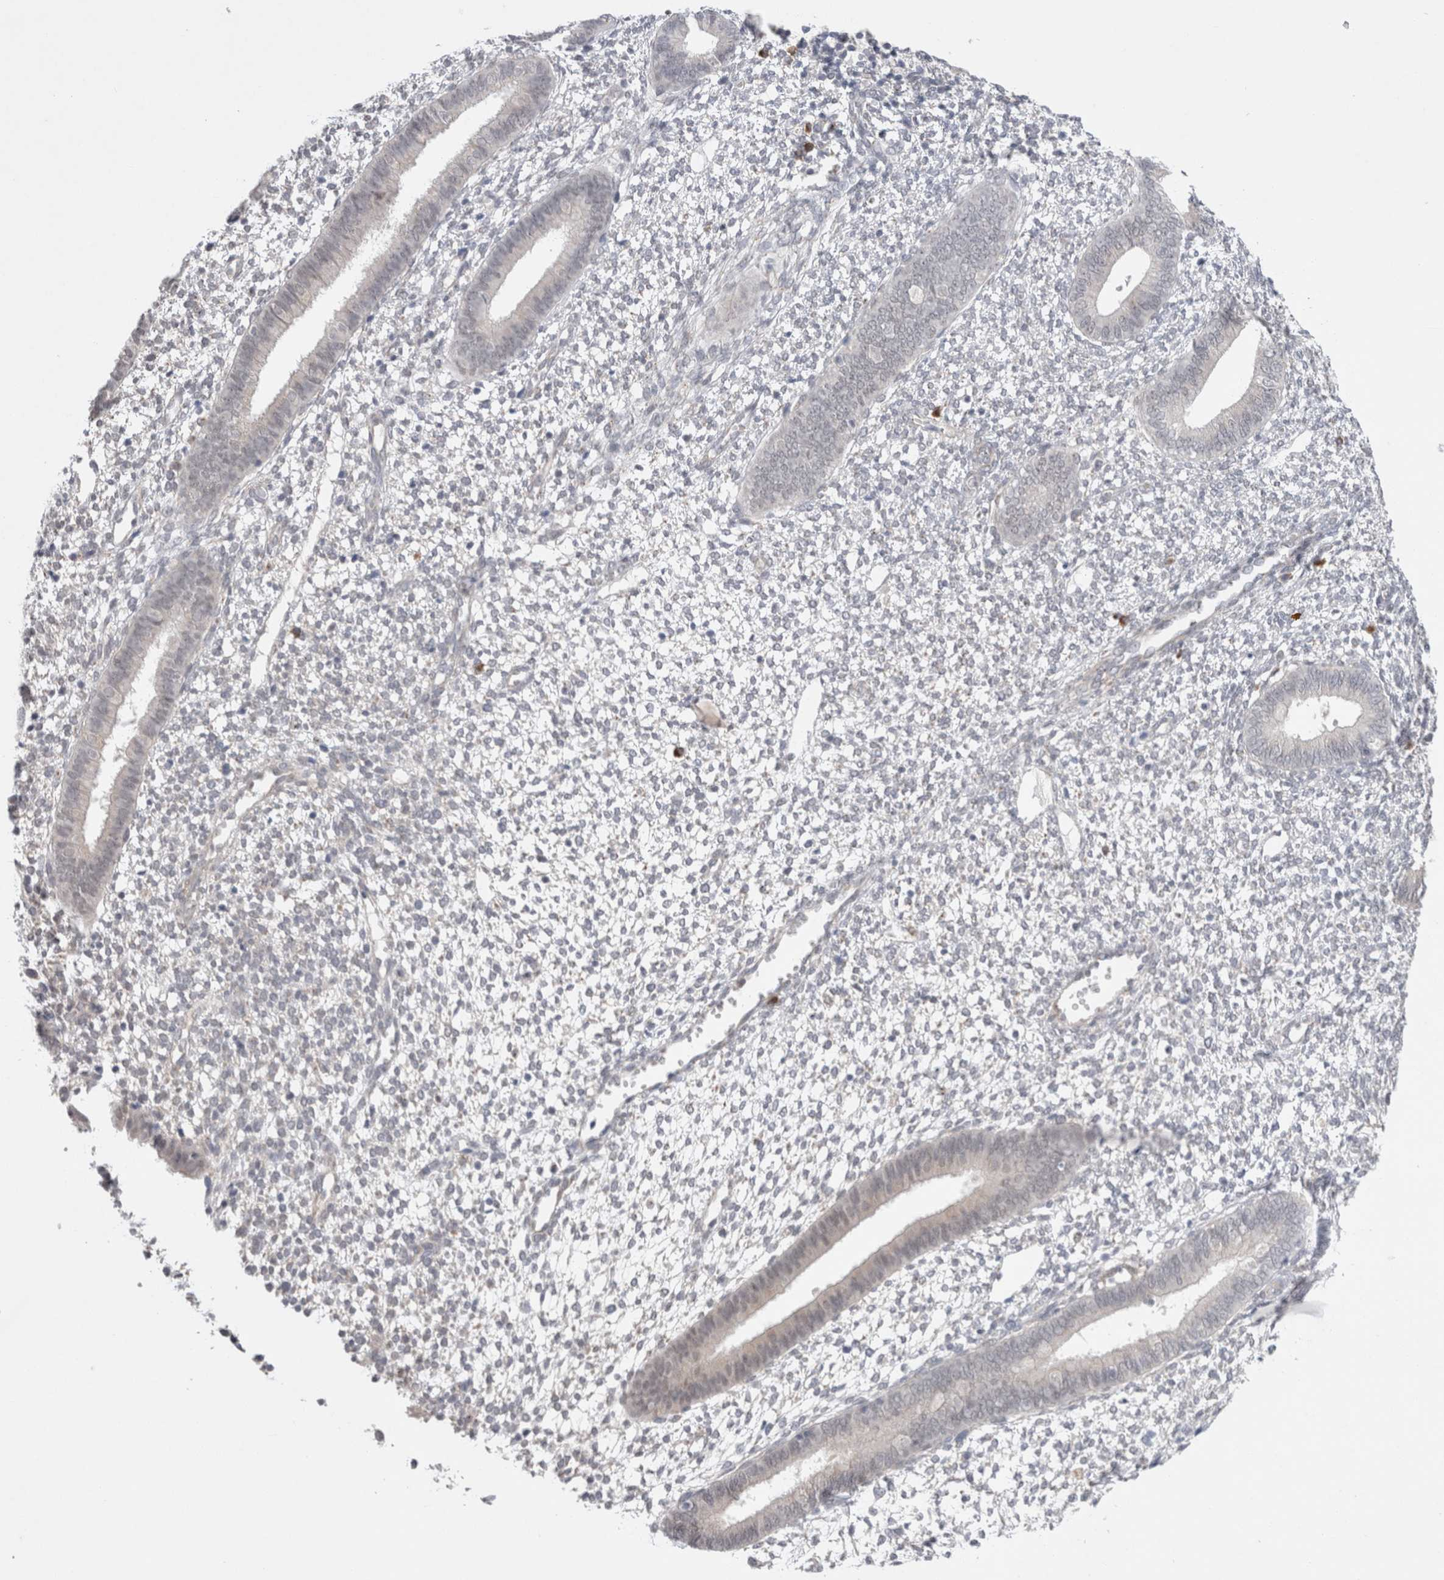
{"staining": {"intensity": "negative", "quantity": "none", "location": "none"}, "tissue": "endometrium", "cell_type": "Cells in endometrial stroma", "image_type": "normal", "snomed": [{"axis": "morphology", "description": "Normal tissue, NOS"}, {"axis": "topography", "description": "Endometrium"}], "caption": "An immunohistochemistry micrograph of normal endometrium is shown. There is no staining in cells in endometrial stroma of endometrium. (DAB IHC visualized using brightfield microscopy, high magnification).", "gene": "BICD2", "patient": {"sex": "female", "age": 46}}